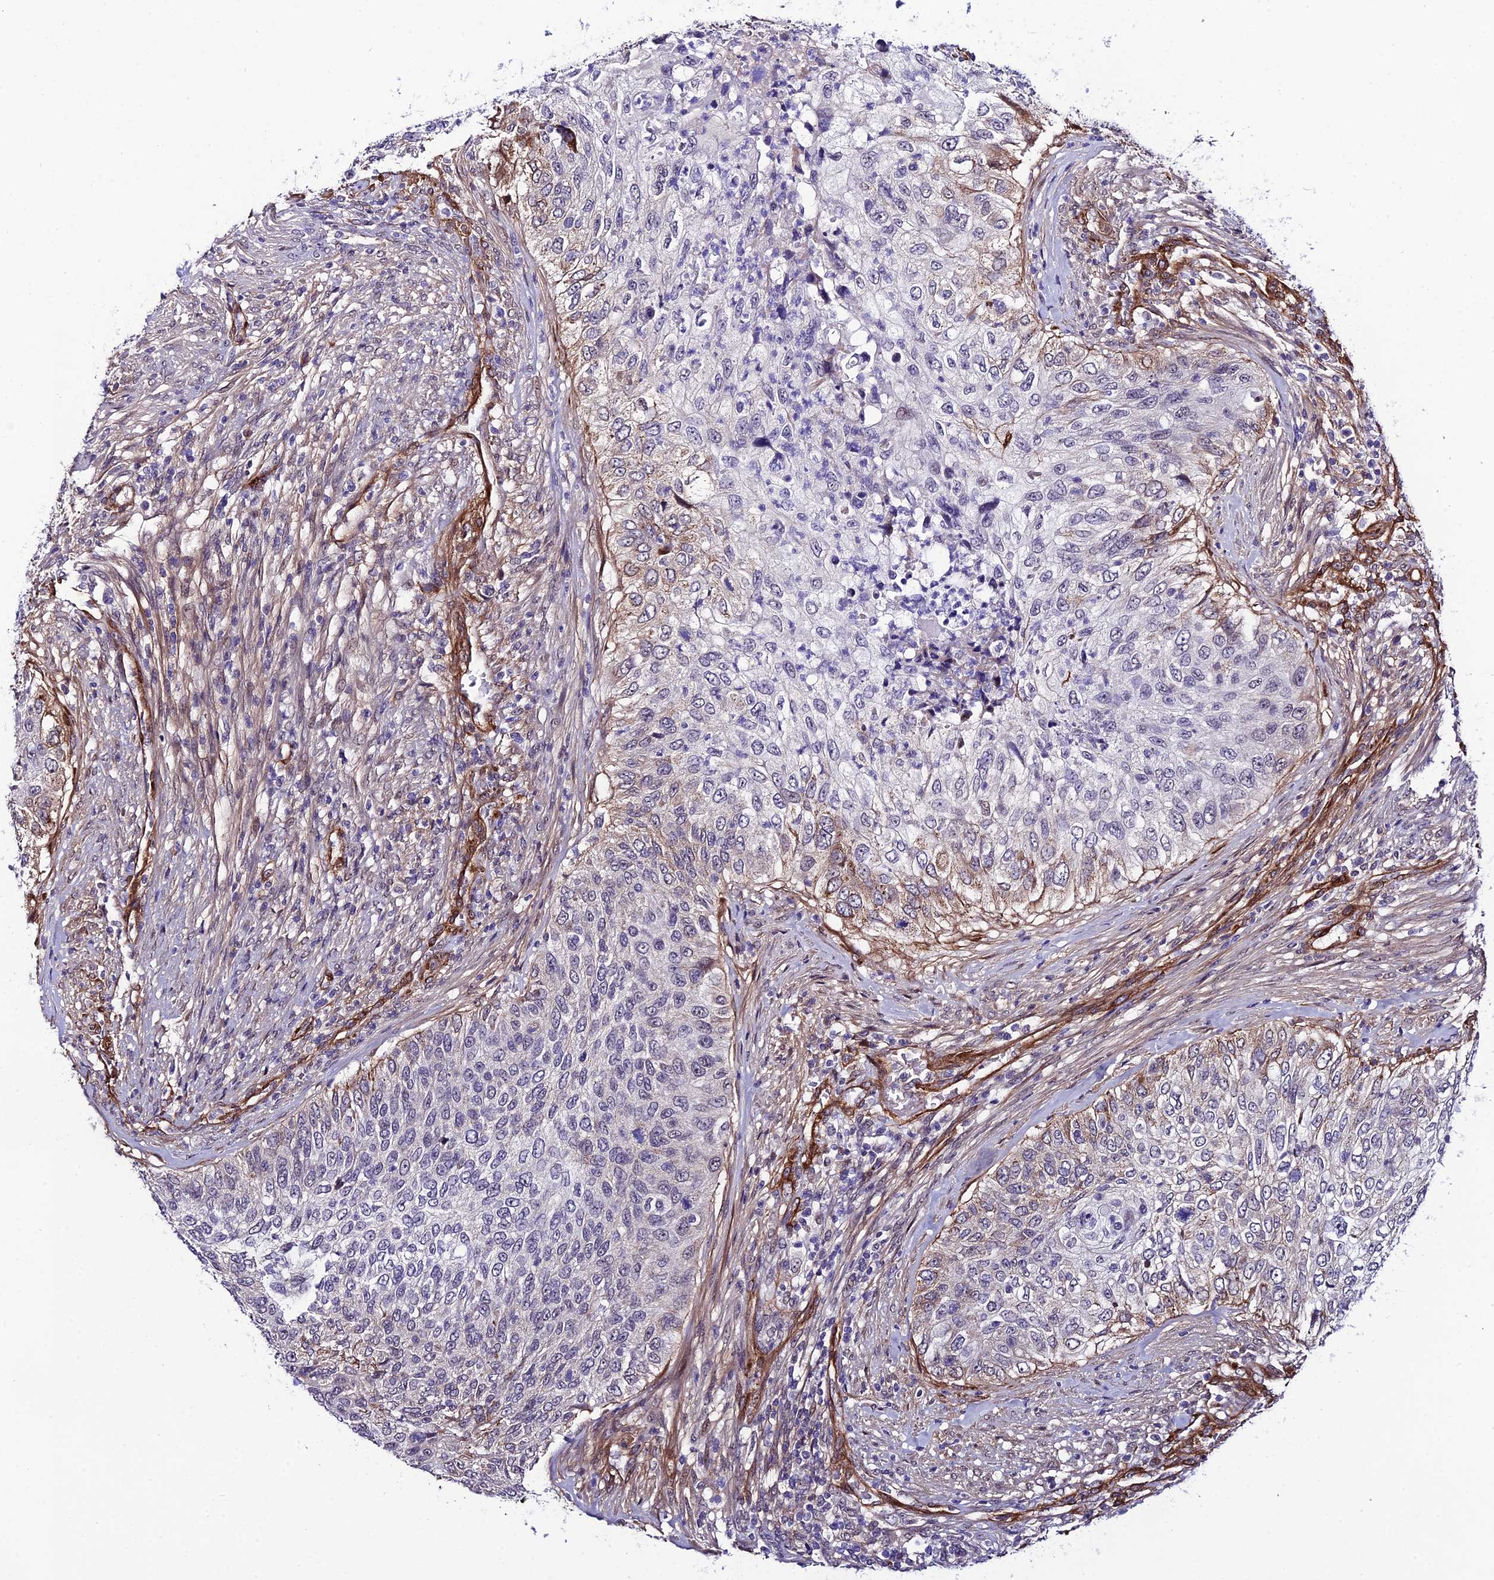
{"staining": {"intensity": "moderate", "quantity": "<25%", "location": "cytoplasmic/membranous"}, "tissue": "urothelial cancer", "cell_type": "Tumor cells", "image_type": "cancer", "snomed": [{"axis": "morphology", "description": "Urothelial carcinoma, High grade"}, {"axis": "topography", "description": "Urinary bladder"}], "caption": "Urothelial carcinoma (high-grade) stained for a protein (brown) demonstrates moderate cytoplasmic/membranous positive staining in approximately <25% of tumor cells.", "gene": "SYT15", "patient": {"sex": "female", "age": 60}}